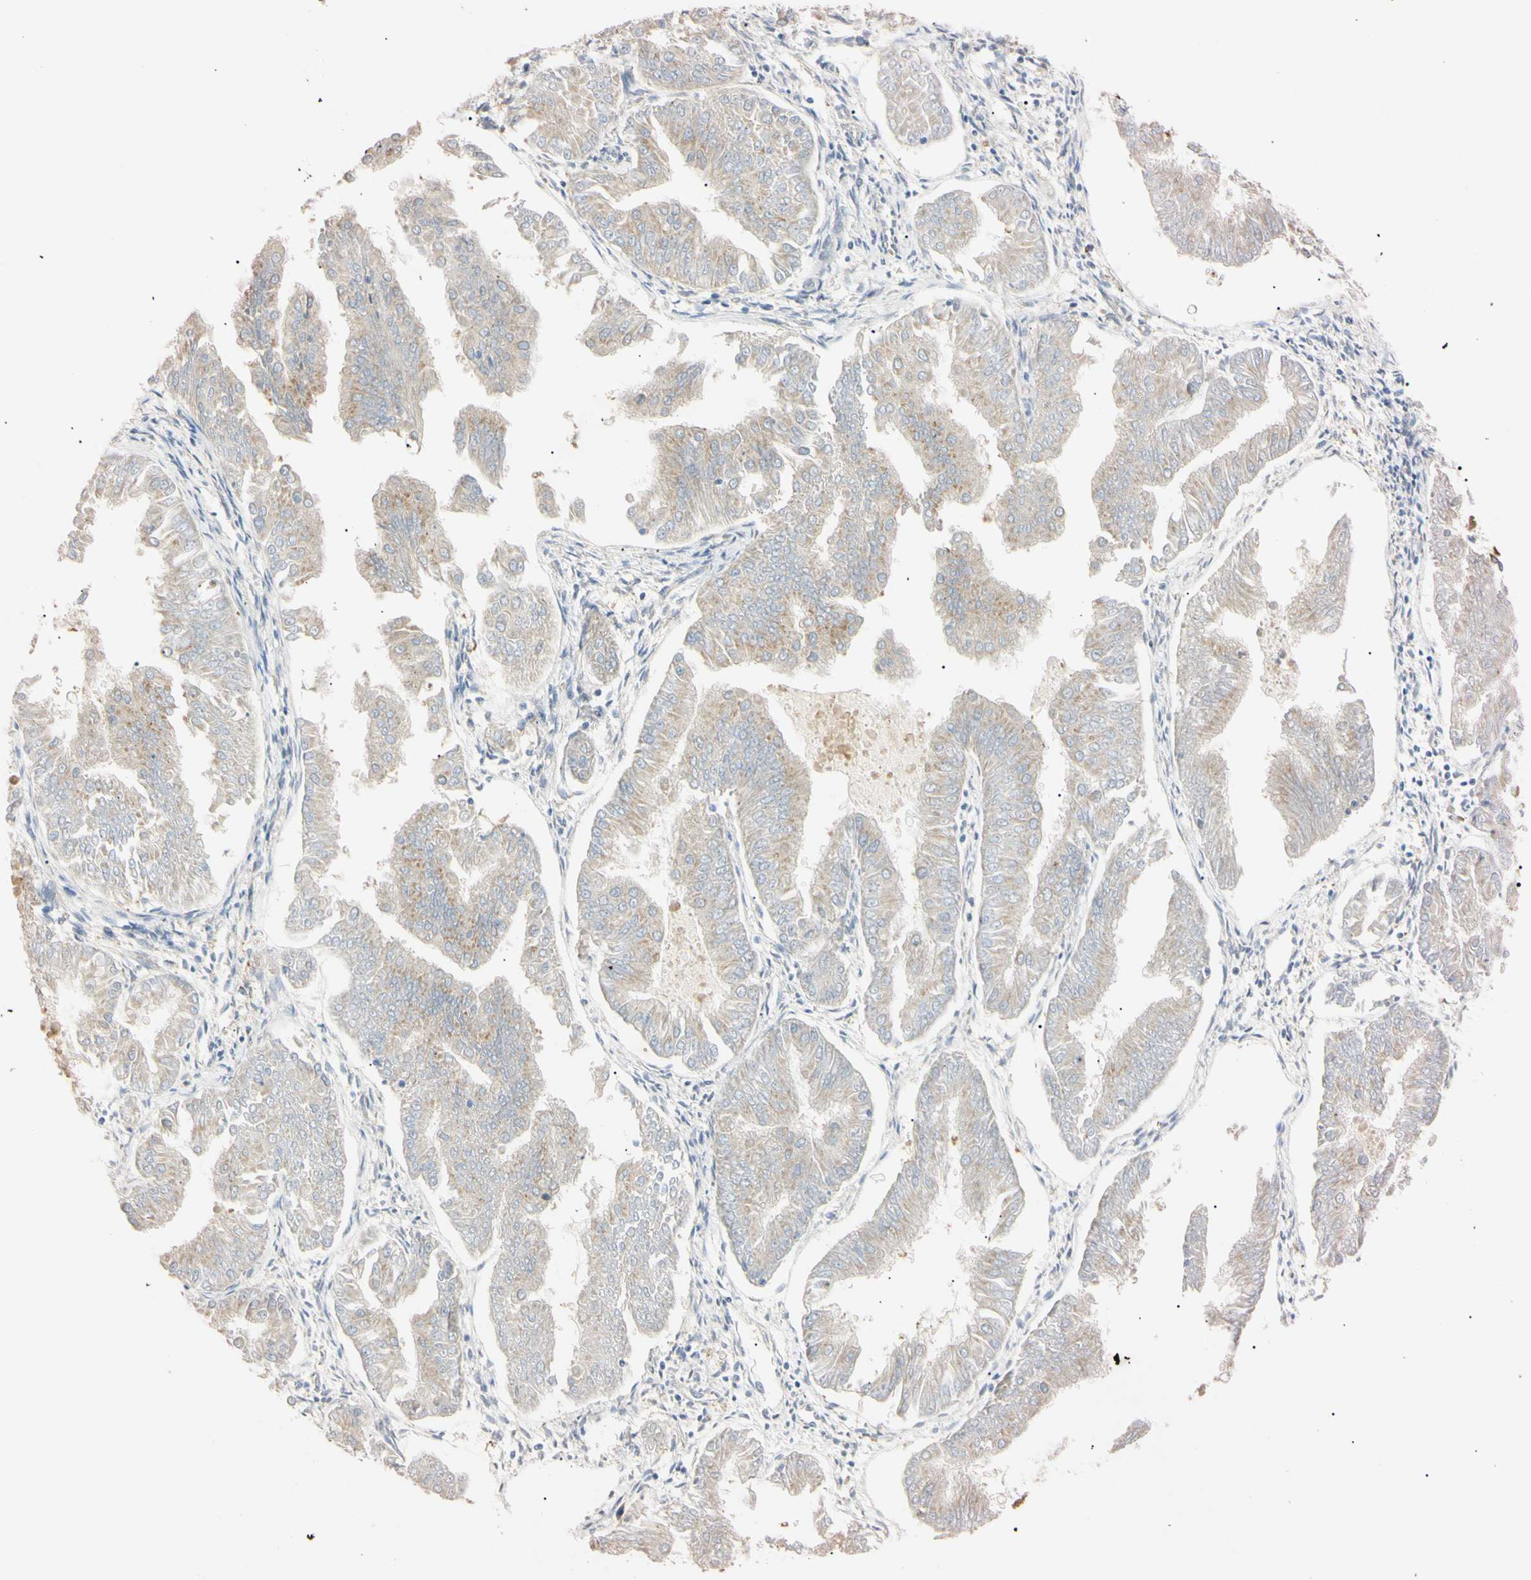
{"staining": {"intensity": "weak", "quantity": "25%-75%", "location": "cytoplasmic/membranous"}, "tissue": "endometrial cancer", "cell_type": "Tumor cells", "image_type": "cancer", "snomed": [{"axis": "morphology", "description": "Adenocarcinoma, NOS"}, {"axis": "topography", "description": "Endometrium"}], "caption": "About 25%-75% of tumor cells in endometrial cancer (adenocarcinoma) demonstrate weak cytoplasmic/membranous protein expression as visualized by brown immunohistochemical staining.", "gene": "IER3IP1", "patient": {"sex": "female", "age": 53}}